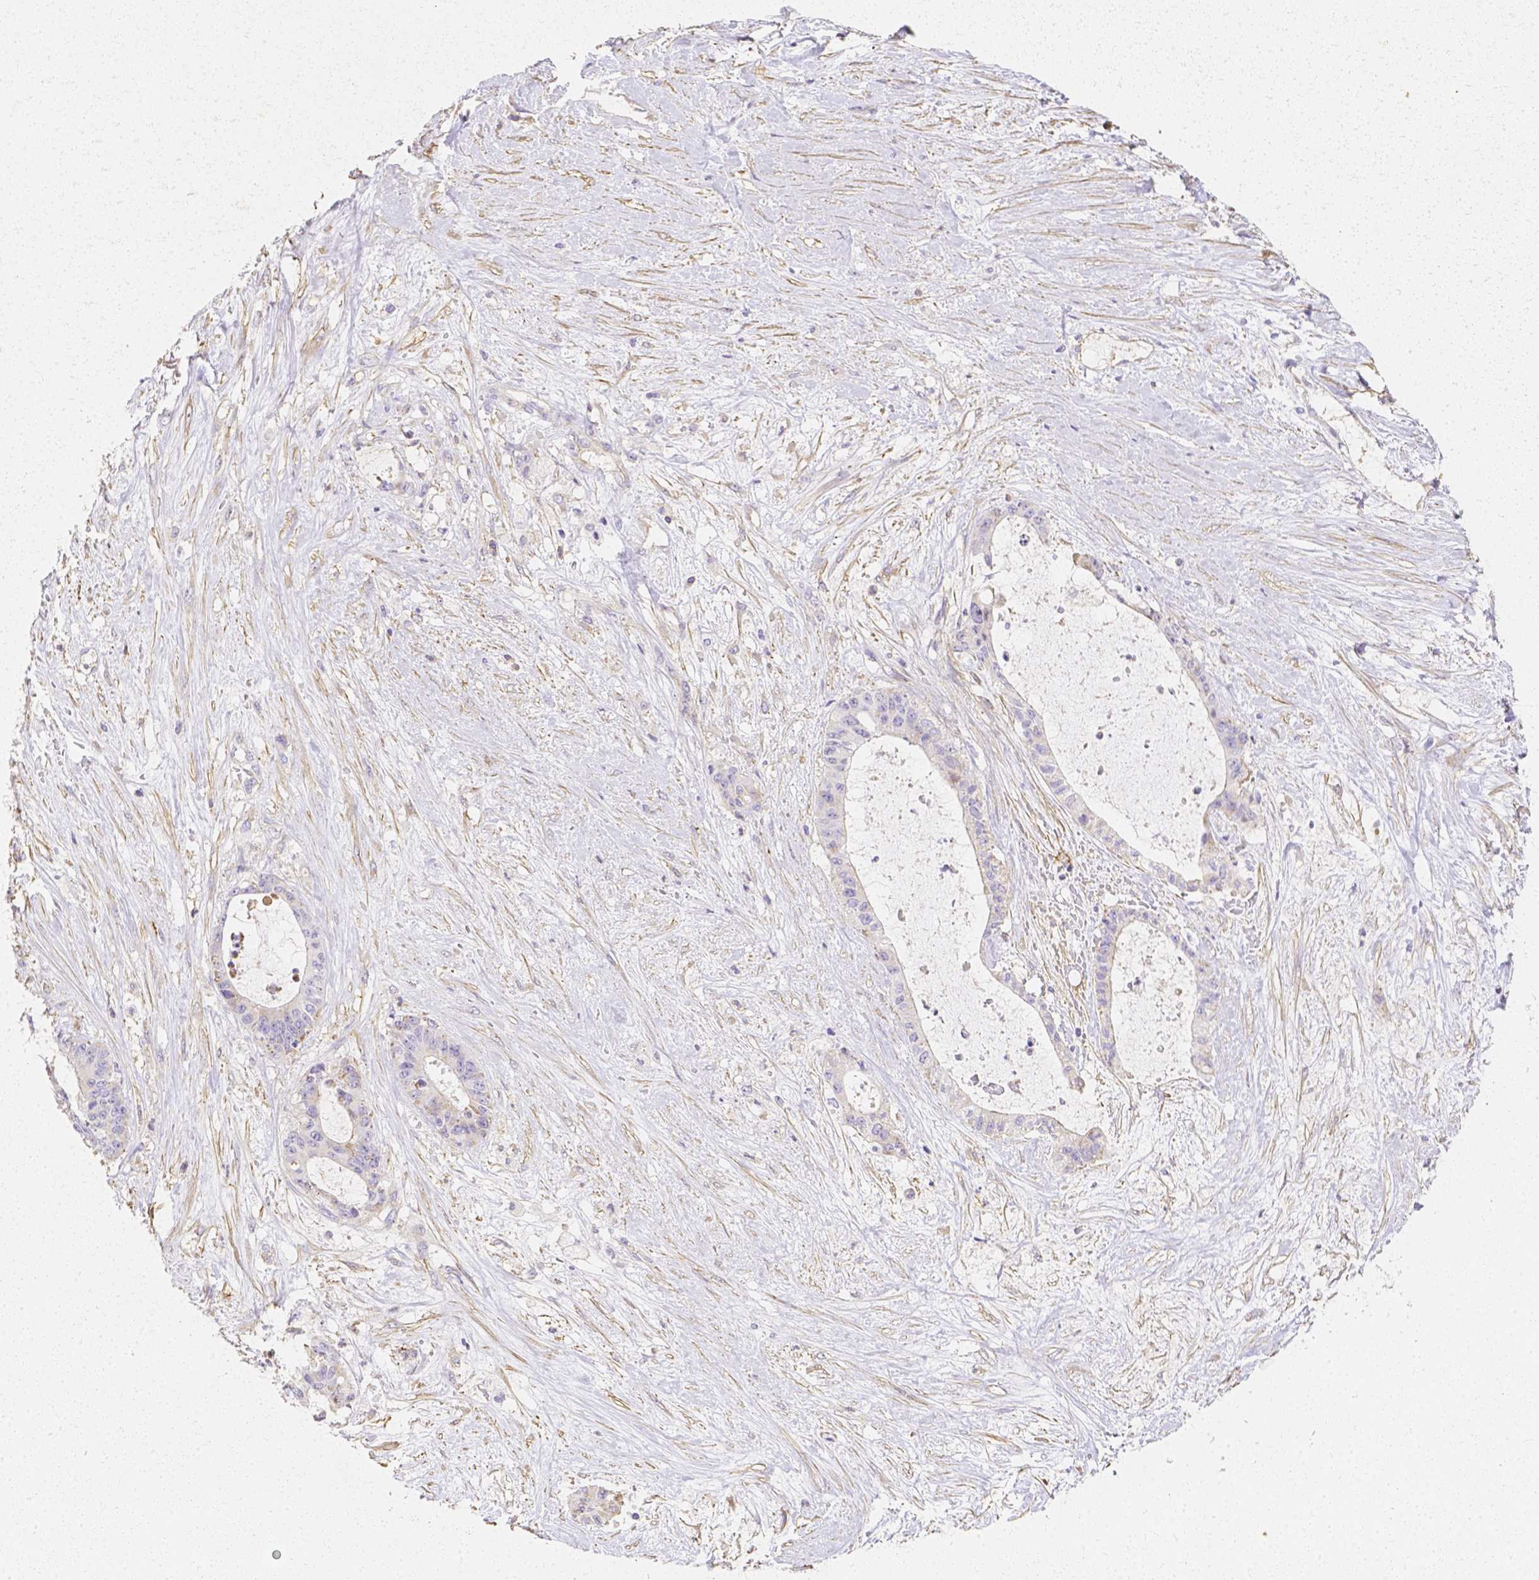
{"staining": {"intensity": "negative", "quantity": "none", "location": "none"}, "tissue": "liver cancer", "cell_type": "Tumor cells", "image_type": "cancer", "snomed": [{"axis": "morphology", "description": "Normal tissue, NOS"}, {"axis": "morphology", "description": "Cholangiocarcinoma"}, {"axis": "topography", "description": "Liver"}, {"axis": "topography", "description": "Peripheral nerve tissue"}], "caption": "Immunohistochemistry of human cholangiocarcinoma (liver) displays no positivity in tumor cells.", "gene": "ASAH2", "patient": {"sex": "female", "age": 73}}